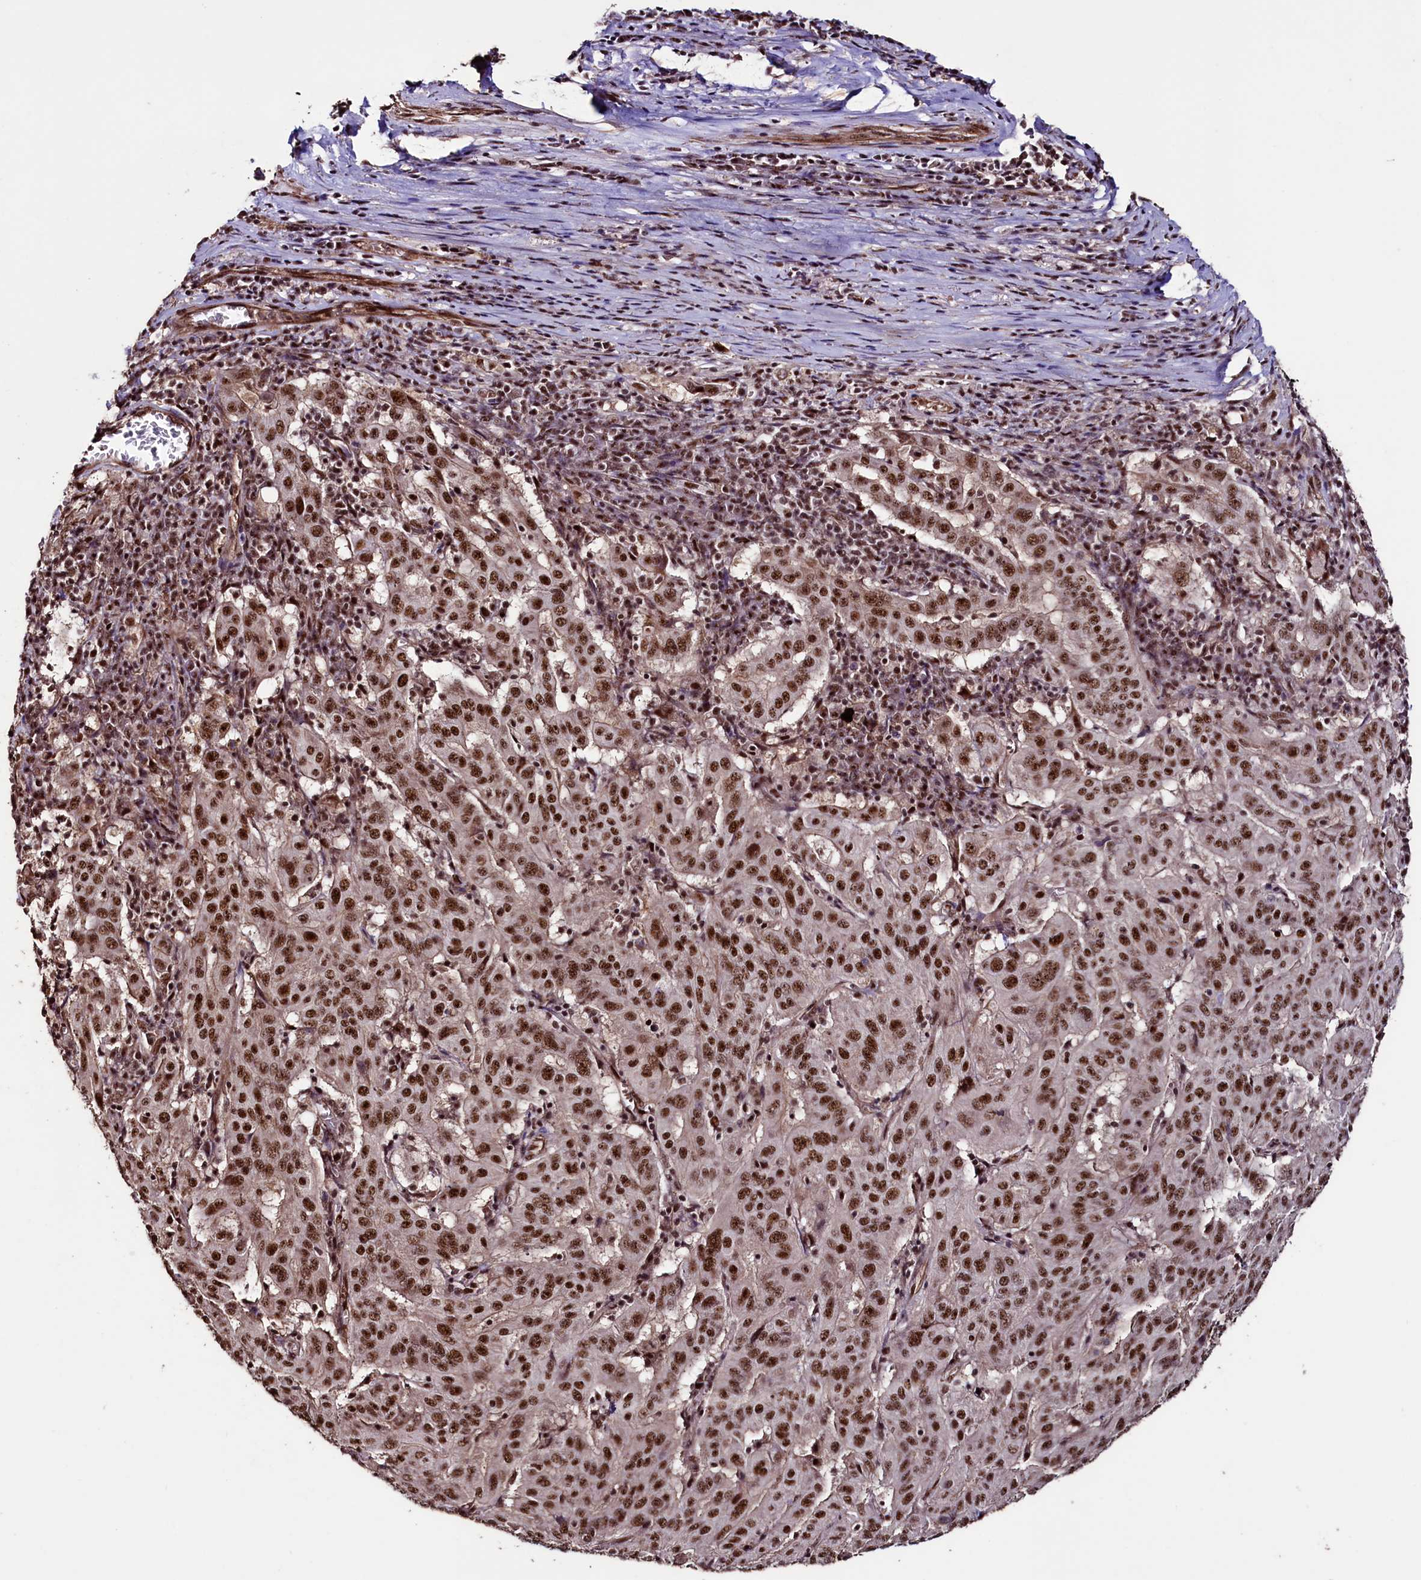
{"staining": {"intensity": "strong", "quantity": ">75%", "location": "nuclear"}, "tissue": "pancreatic cancer", "cell_type": "Tumor cells", "image_type": "cancer", "snomed": [{"axis": "morphology", "description": "Adenocarcinoma, NOS"}, {"axis": "topography", "description": "Pancreas"}], "caption": "Tumor cells exhibit high levels of strong nuclear positivity in about >75% of cells in adenocarcinoma (pancreatic).", "gene": "SFSWAP", "patient": {"sex": "male", "age": 63}}